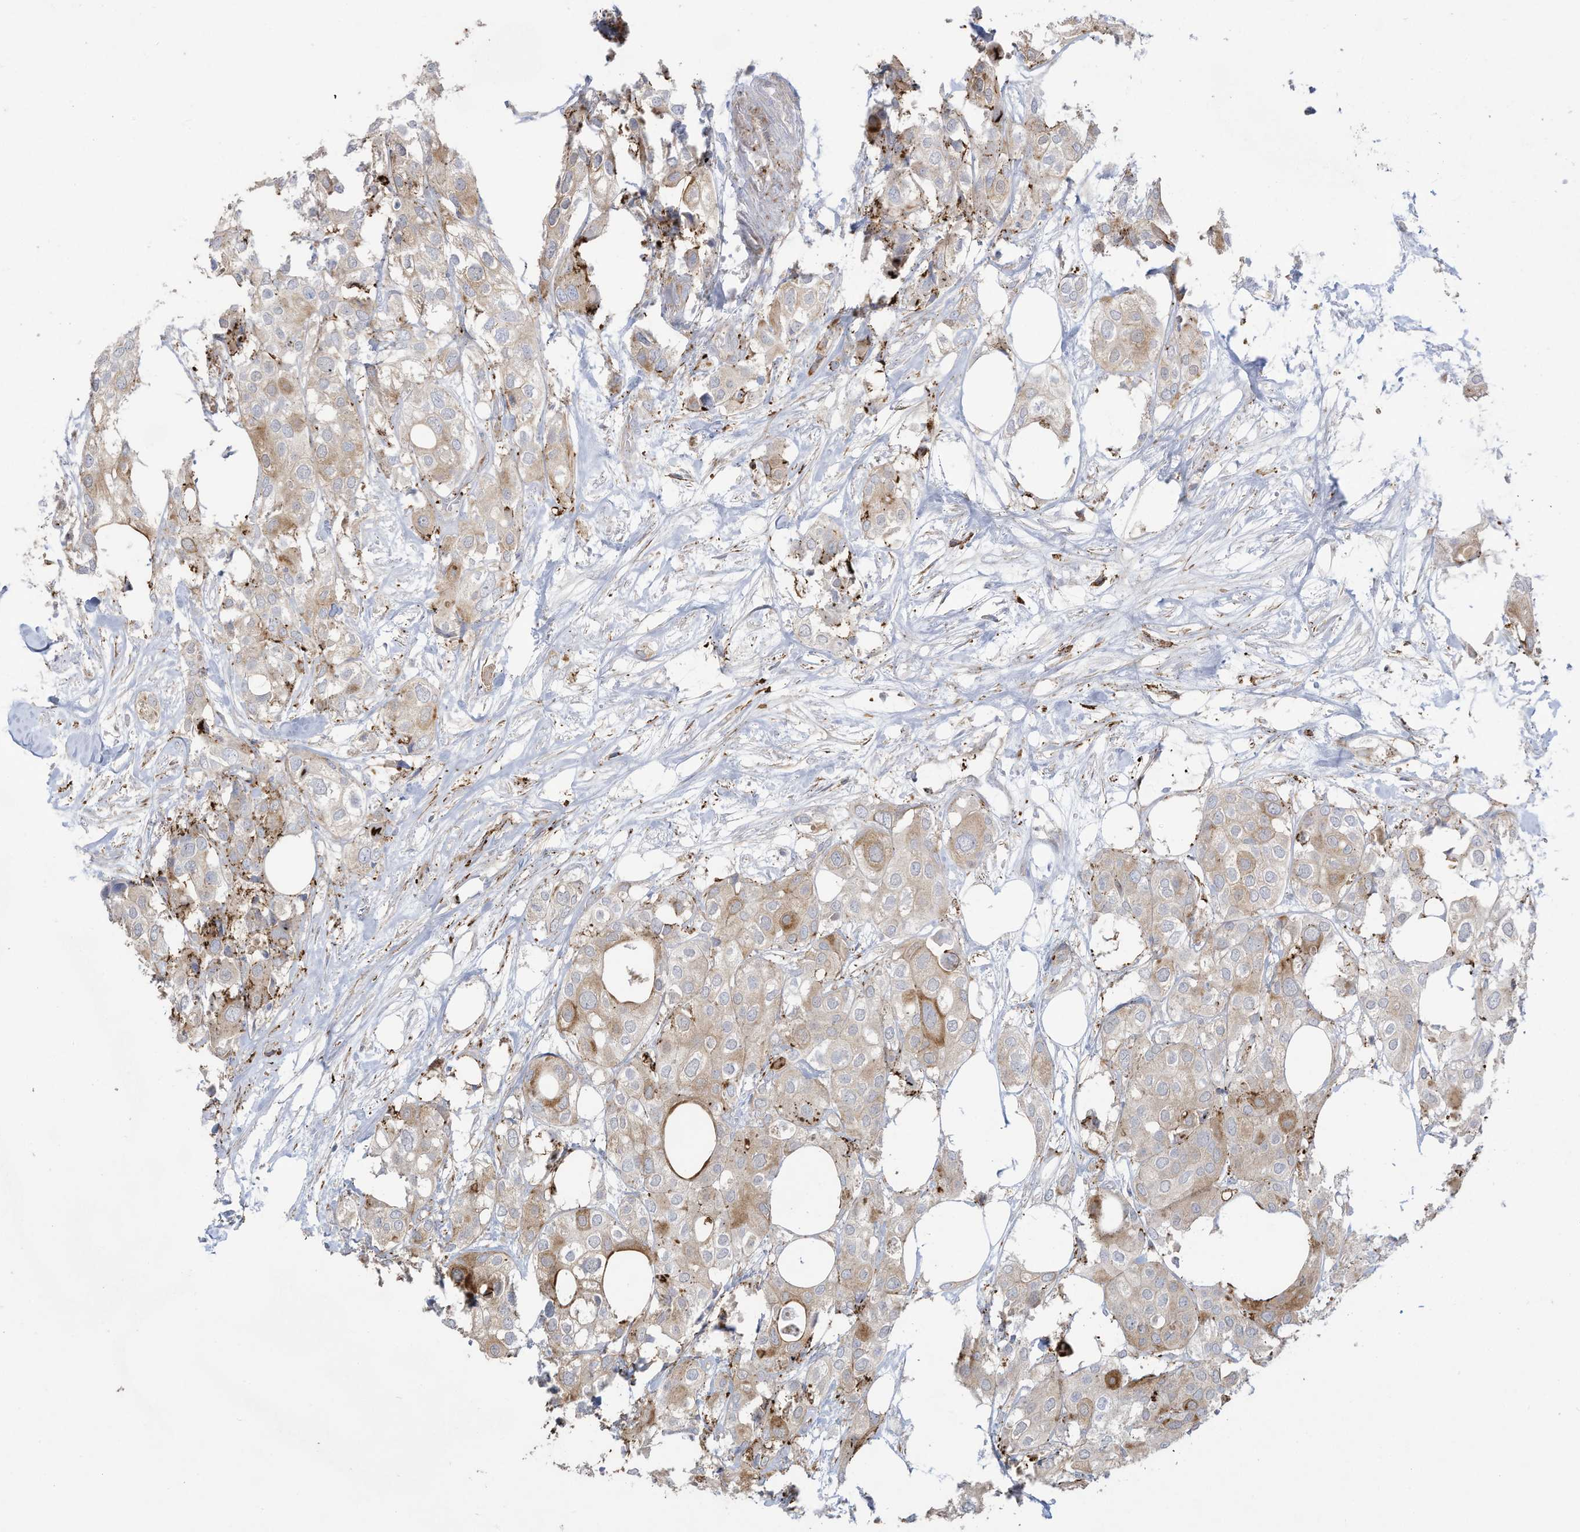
{"staining": {"intensity": "weak", "quantity": "25%-75%", "location": "cytoplasmic/membranous"}, "tissue": "urothelial cancer", "cell_type": "Tumor cells", "image_type": "cancer", "snomed": [{"axis": "morphology", "description": "Urothelial carcinoma, High grade"}, {"axis": "topography", "description": "Urinary bladder"}], "caption": "Immunohistochemical staining of human urothelial cancer demonstrates low levels of weak cytoplasmic/membranous expression in about 25%-75% of tumor cells. (Stains: DAB (3,3'-diaminobenzidine) in brown, nuclei in blue, Microscopy: brightfield microscopy at high magnification).", "gene": "THNSL2", "patient": {"sex": "male", "age": 64}}